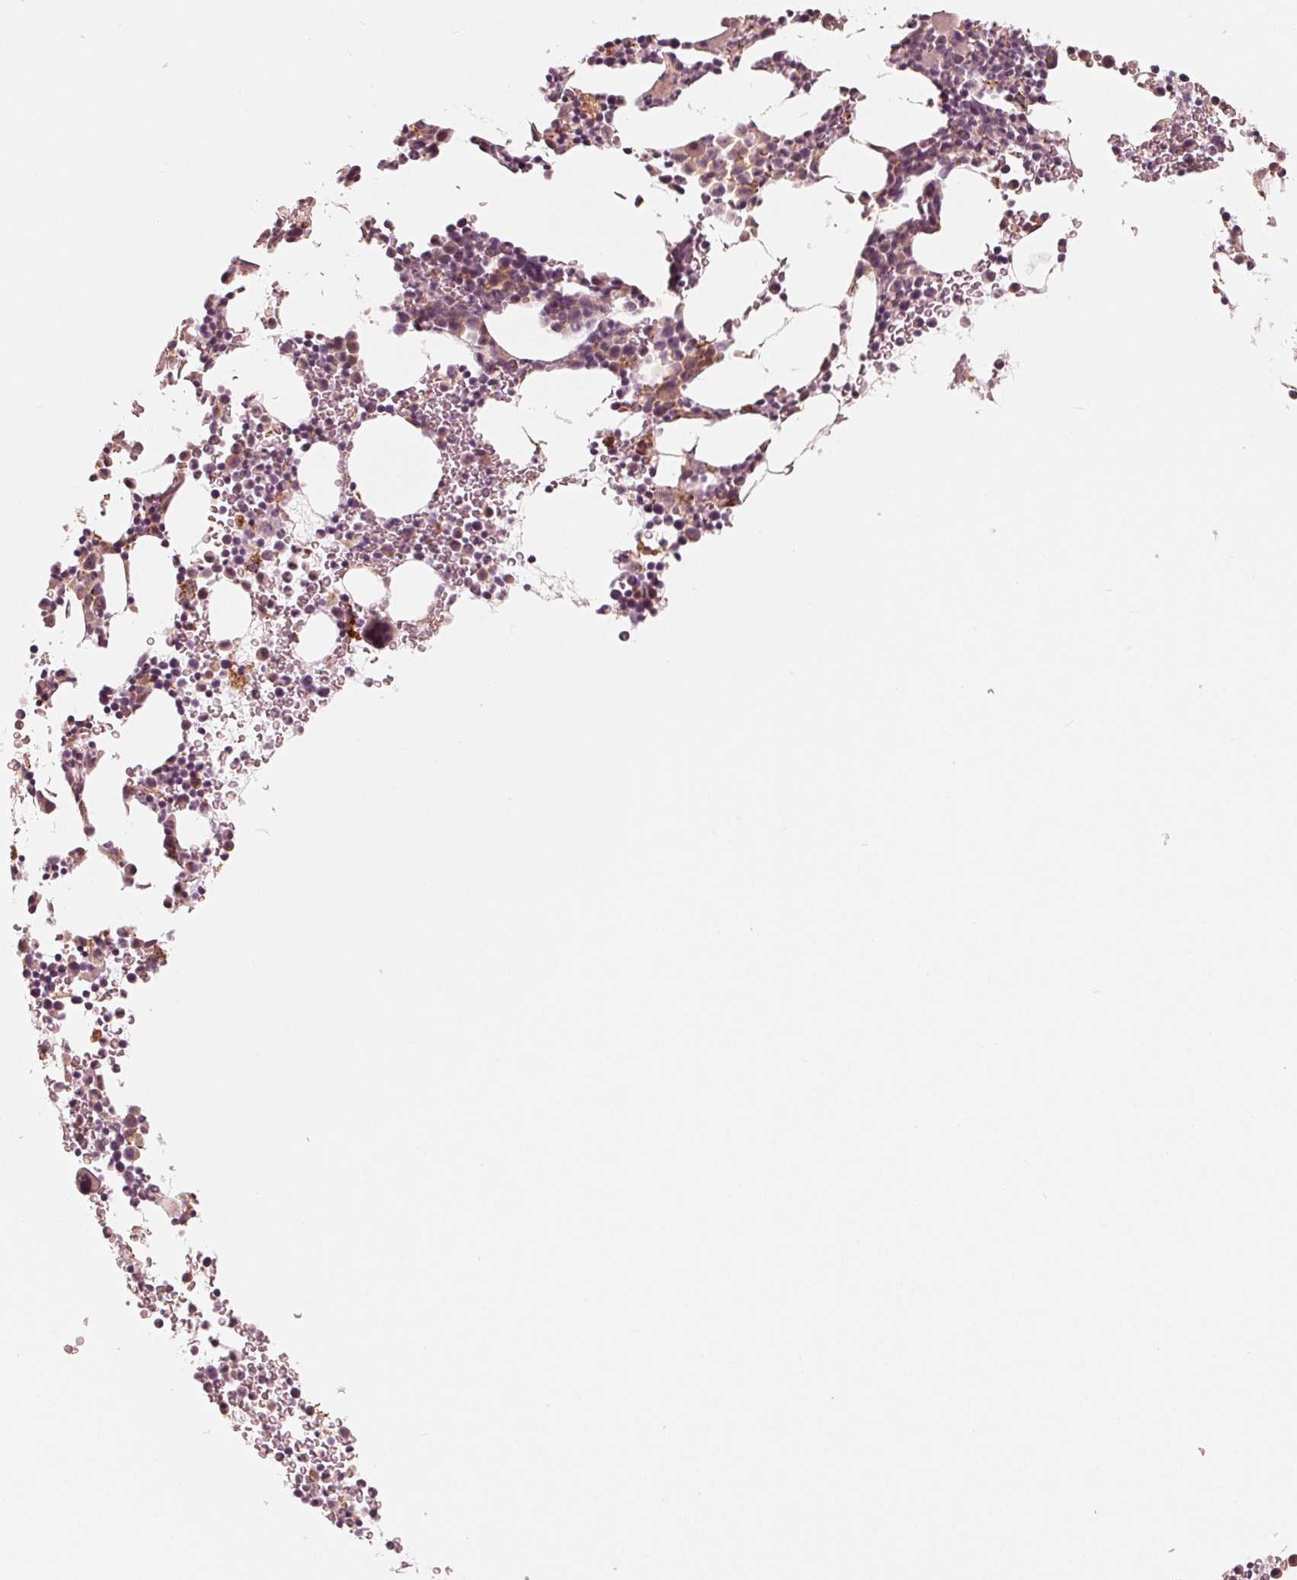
{"staining": {"intensity": "moderate", "quantity": "25%-75%", "location": "cytoplasmic/membranous"}, "tissue": "bone marrow", "cell_type": "Hematopoietic cells", "image_type": "normal", "snomed": [{"axis": "morphology", "description": "Normal tissue, NOS"}, {"axis": "topography", "description": "Bone marrow"}], "caption": "A photomicrograph of human bone marrow stained for a protein displays moderate cytoplasmic/membranous brown staining in hematopoietic cells. The staining was performed using DAB, with brown indicating positive protein expression. Nuclei are stained blue with hematoxylin.", "gene": "IKBIP", "patient": {"sex": "male", "age": 58}}